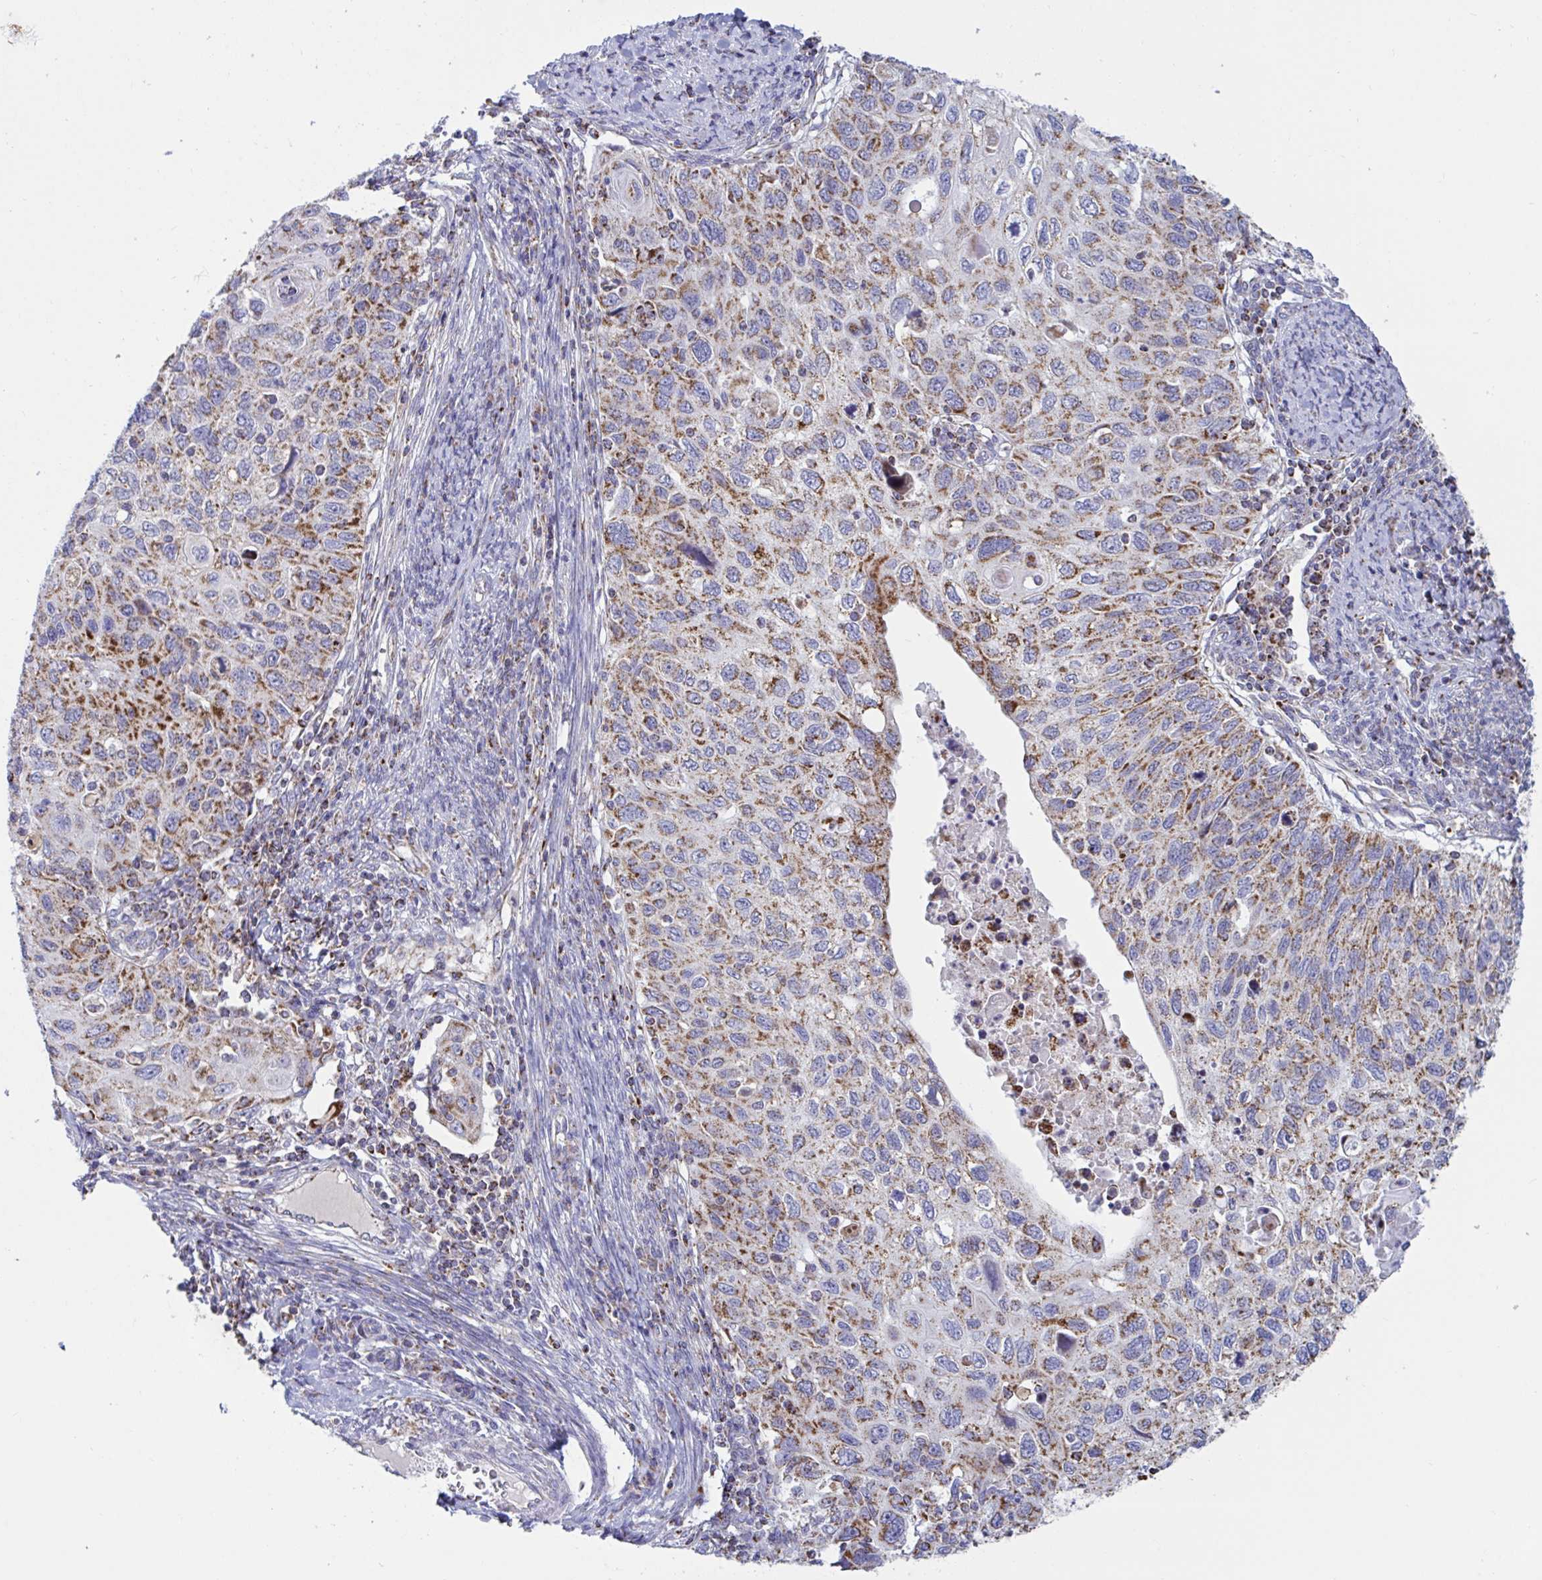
{"staining": {"intensity": "moderate", "quantity": ">75%", "location": "cytoplasmic/membranous"}, "tissue": "cervical cancer", "cell_type": "Tumor cells", "image_type": "cancer", "snomed": [{"axis": "morphology", "description": "Squamous cell carcinoma, NOS"}, {"axis": "topography", "description": "Cervix"}], "caption": "Moderate cytoplasmic/membranous positivity for a protein is present in approximately >75% of tumor cells of cervical cancer using IHC.", "gene": "HSPE1", "patient": {"sex": "female", "age": 70}}